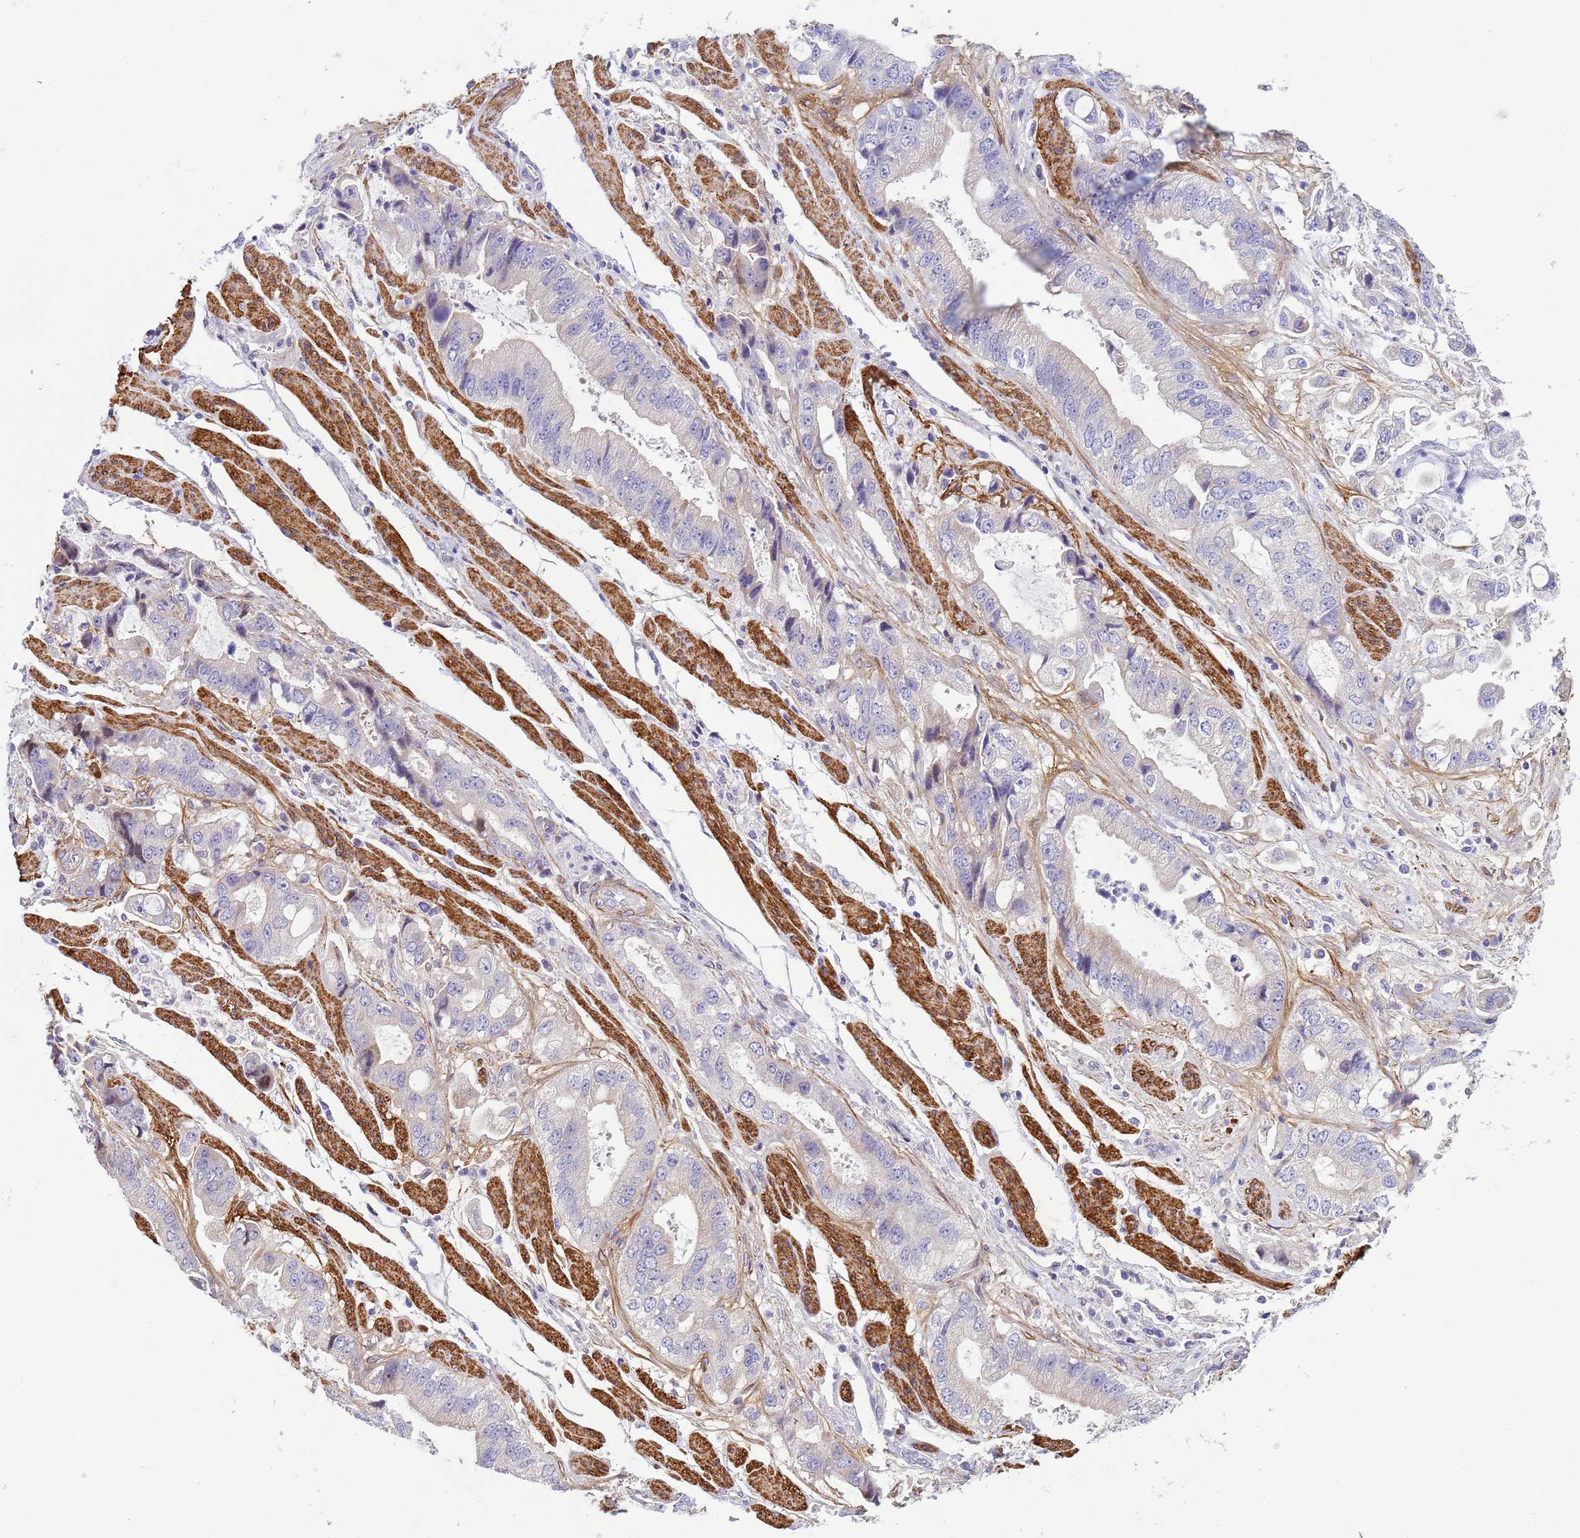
{"staining": {"intensity": "weak", "quantity": "<25%", "location": "cytoplasmic/membranous"}, "tissue": "stomach cancer", "cell_type": "Tumor cells", "image_type": "cancer", "snomed": [{"axis": "morphology", "description": "Adenocarcinoma, NOS"}, {"axis": "topography", "description": "Stomach"}], "caption": "High power microscopy micrograph of an IHC photomicrograph of adenocarcinoma (stomach), revealing no significant positivity in tumor cells. (Immunohistochemistry, brightfield microscopy, high magnification).", "gene": "P2RX7", "patient": {"sex": "male", "age": 62}}